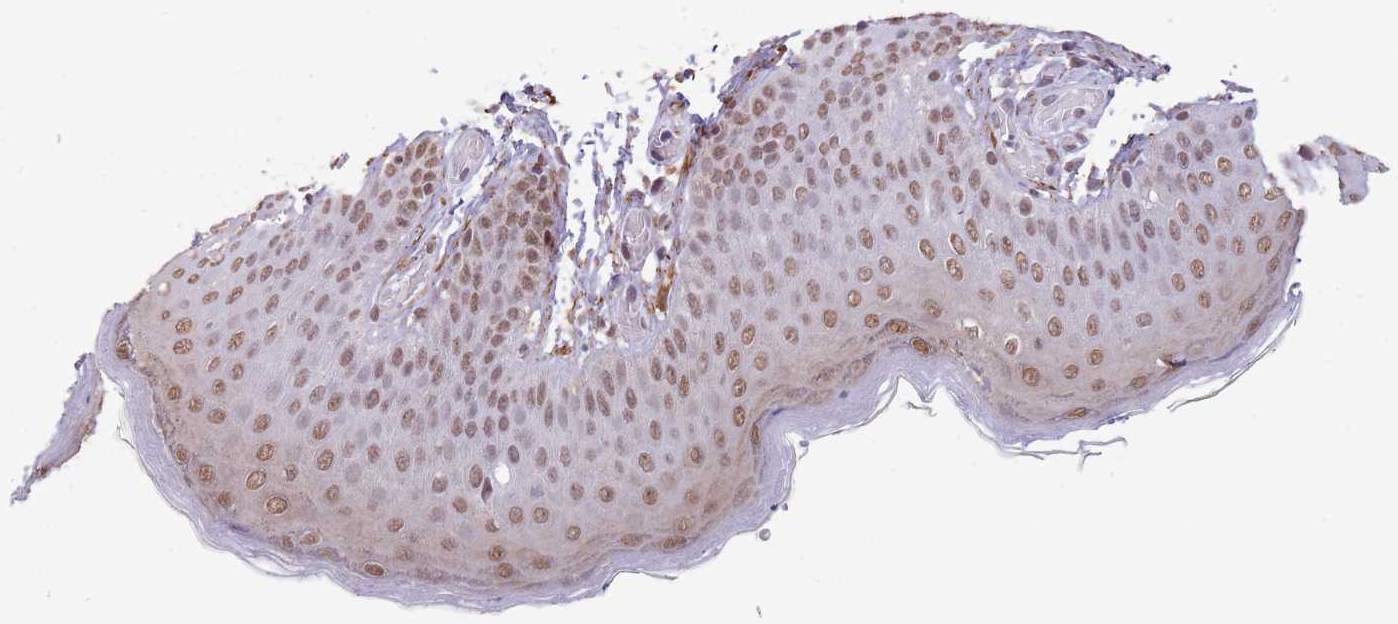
{"staining": {"intensity": "moderate", "quantity": ">75%", "location": "nuclear"}, "tissue": "skin", "cell_type": "Epidermal cells", "image_type": "normal", "snomed": [{"axis": "morphology", "description": "Normal tissue, NOS"}, {"axis": "topography", "description": "Anal"}], "caption": "This image demonstrates immunohistochemistry (IHC) staining of benign human skin, with medium moderate nuclear staining in approximately >75% of epidermal cells.", "gene": "TRIM32", "patient": {"sex": "female", "age": 40}}